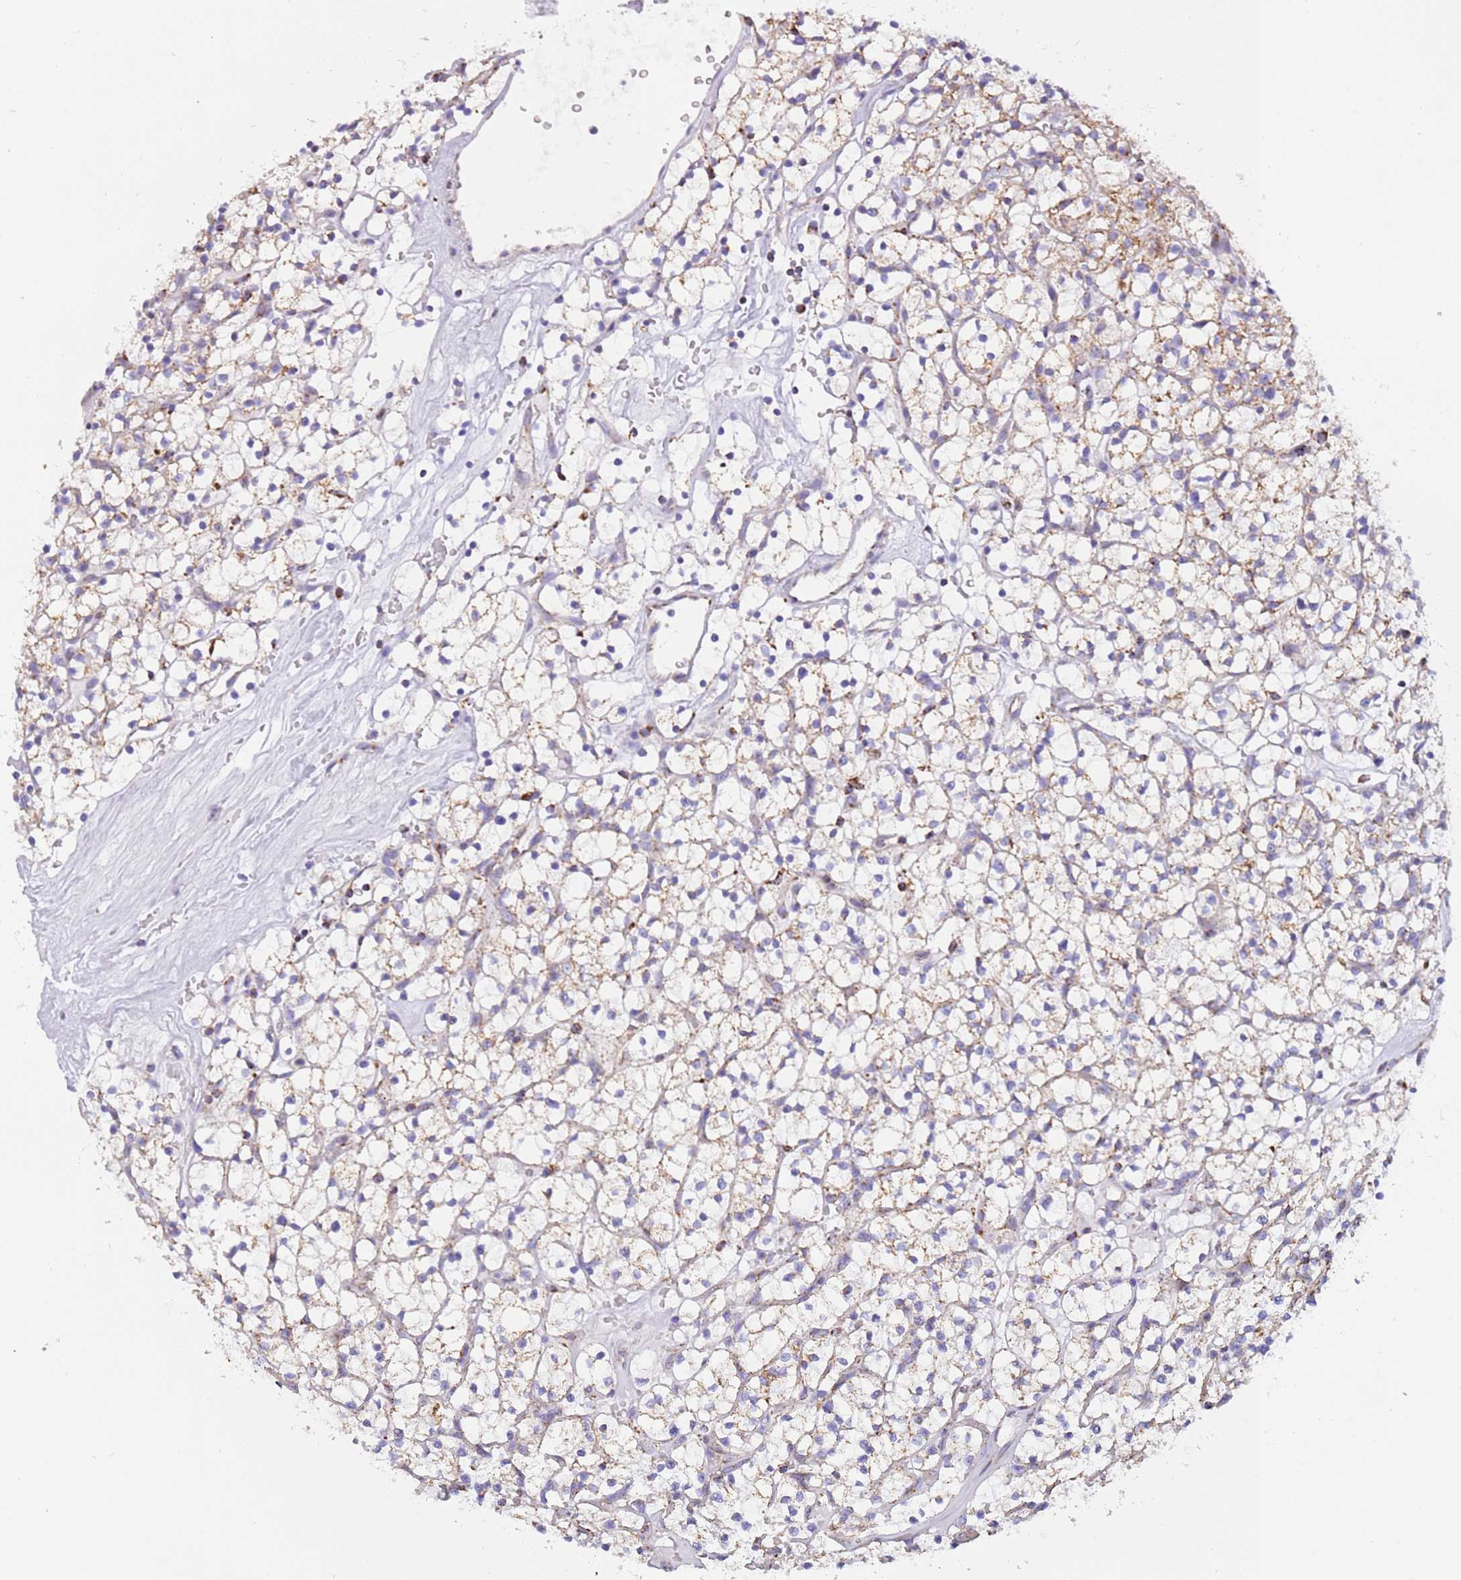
{"staining": {"intensity": "weak", "quantity": ">75%", "location": "cytoplasmic/membranous"}, "tissue": "renal cancer", "cell_type": "Tumor cells", "image_type": "cancer", "snomed": [{"axis": "morphology", "description": "Adenocarcinoma, NOS"}, {"axis": "topography", "description": "Kidney"}], "caption": "Tumor cells demonstrate low levels of weak cytoplasmic/membranous positivity in about >75% of cells in renal cancer (adenocarcinoma). The staining was performed using DAB to visualize the protein expression in brown, while the nuclei were stained in blue with hematoxylin (Magnification: 20x).", "gene": "SUCLG2", "patient": {"sex": "female", "age": 64}}